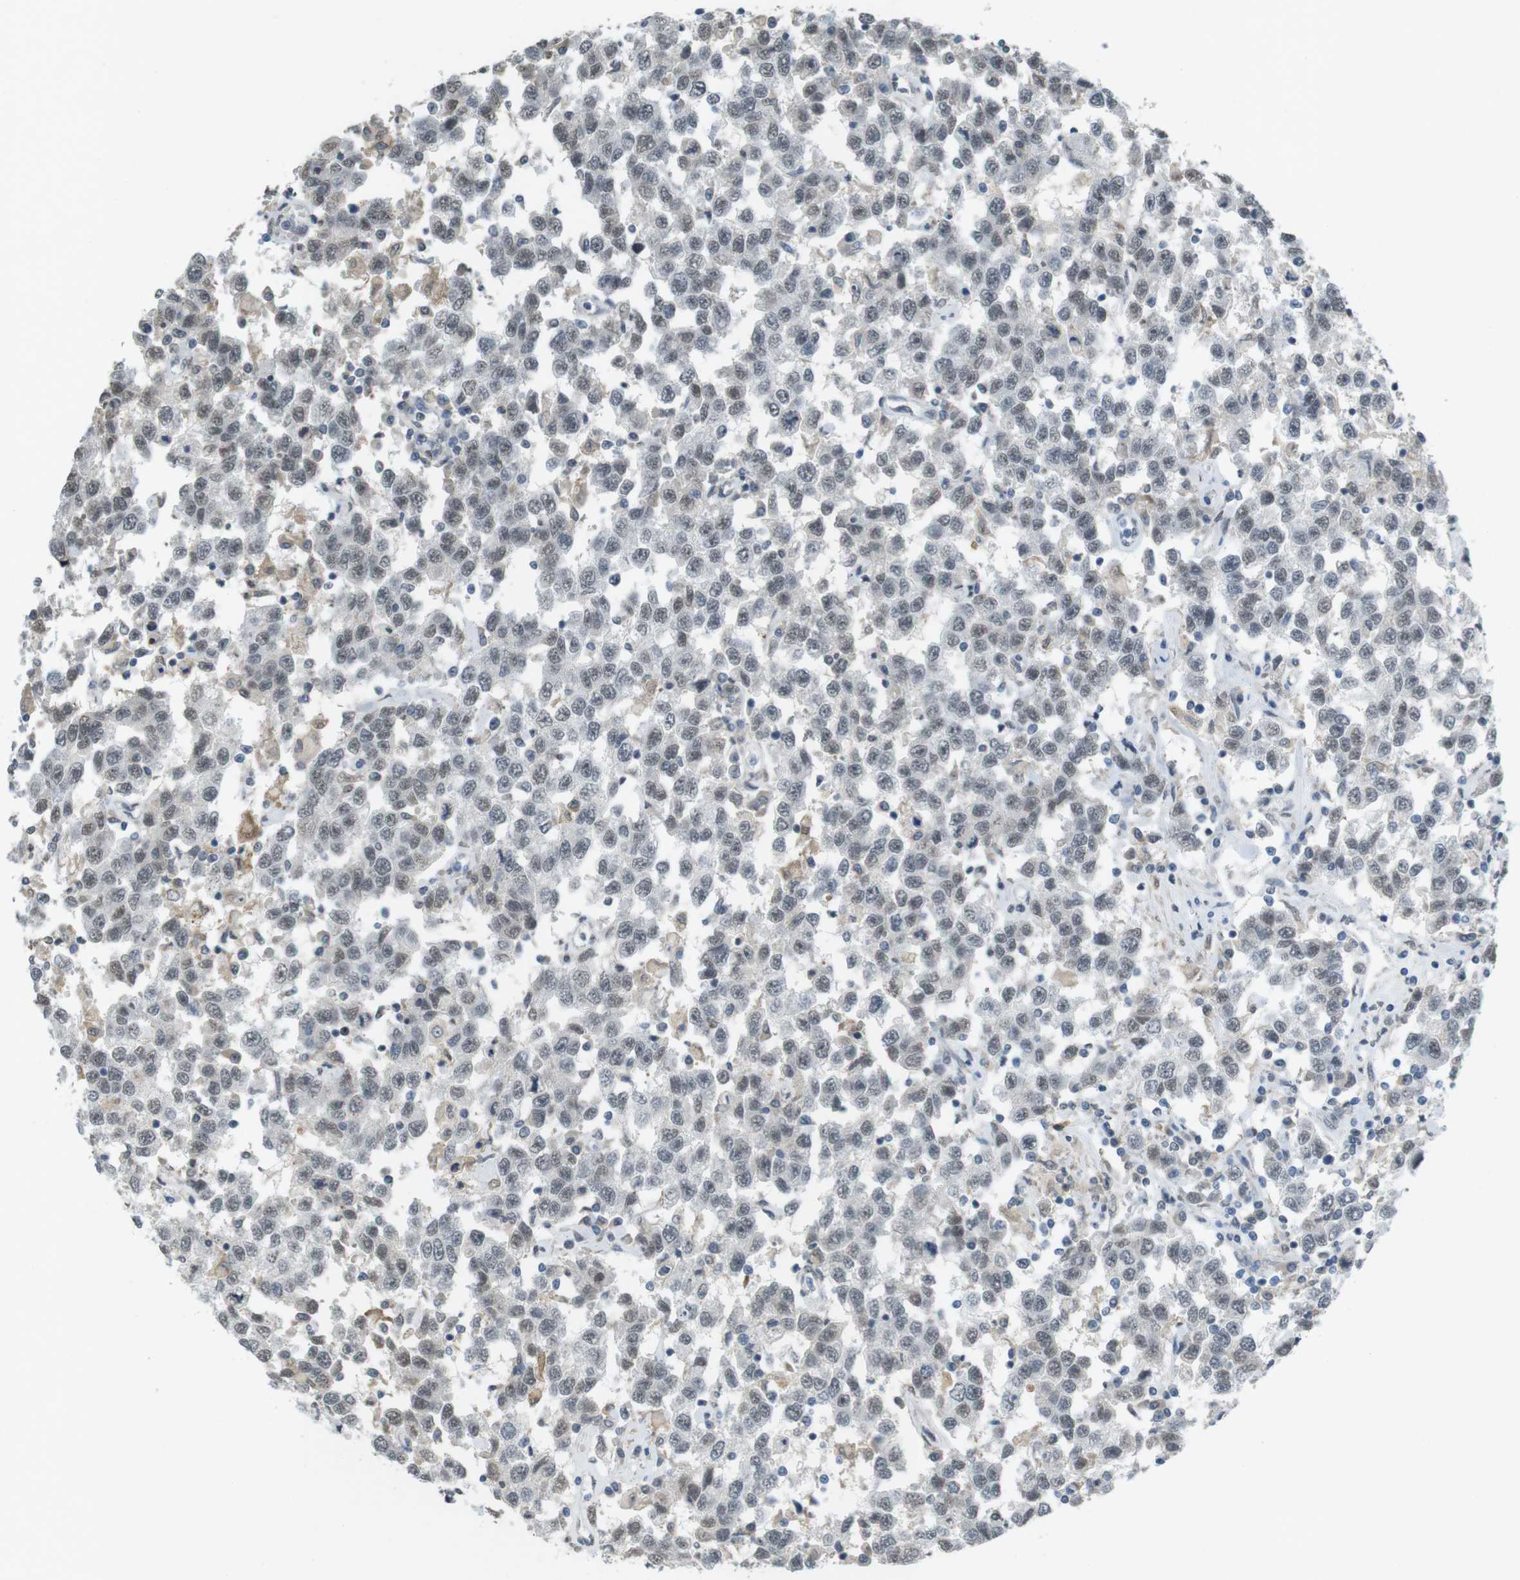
{"staining": {"intensity": "weak", "quantity": "<25%", "location": "nuclear"}, "tissue": "testis cancer", "cell_type": "Tumor cells", "image_type": "cancer", "snomed": [{"axis": "morphology", "description": "Seminoma, NOS"}, {"axis": "topography", "description": "Testis"}], "caption": "Testis cancer (seminoma) was stained to show a protein in brown. There is no significant positivity in tumor cells.", "gene": "FZD10", "patient": {"sex": "male", "age": 41}}